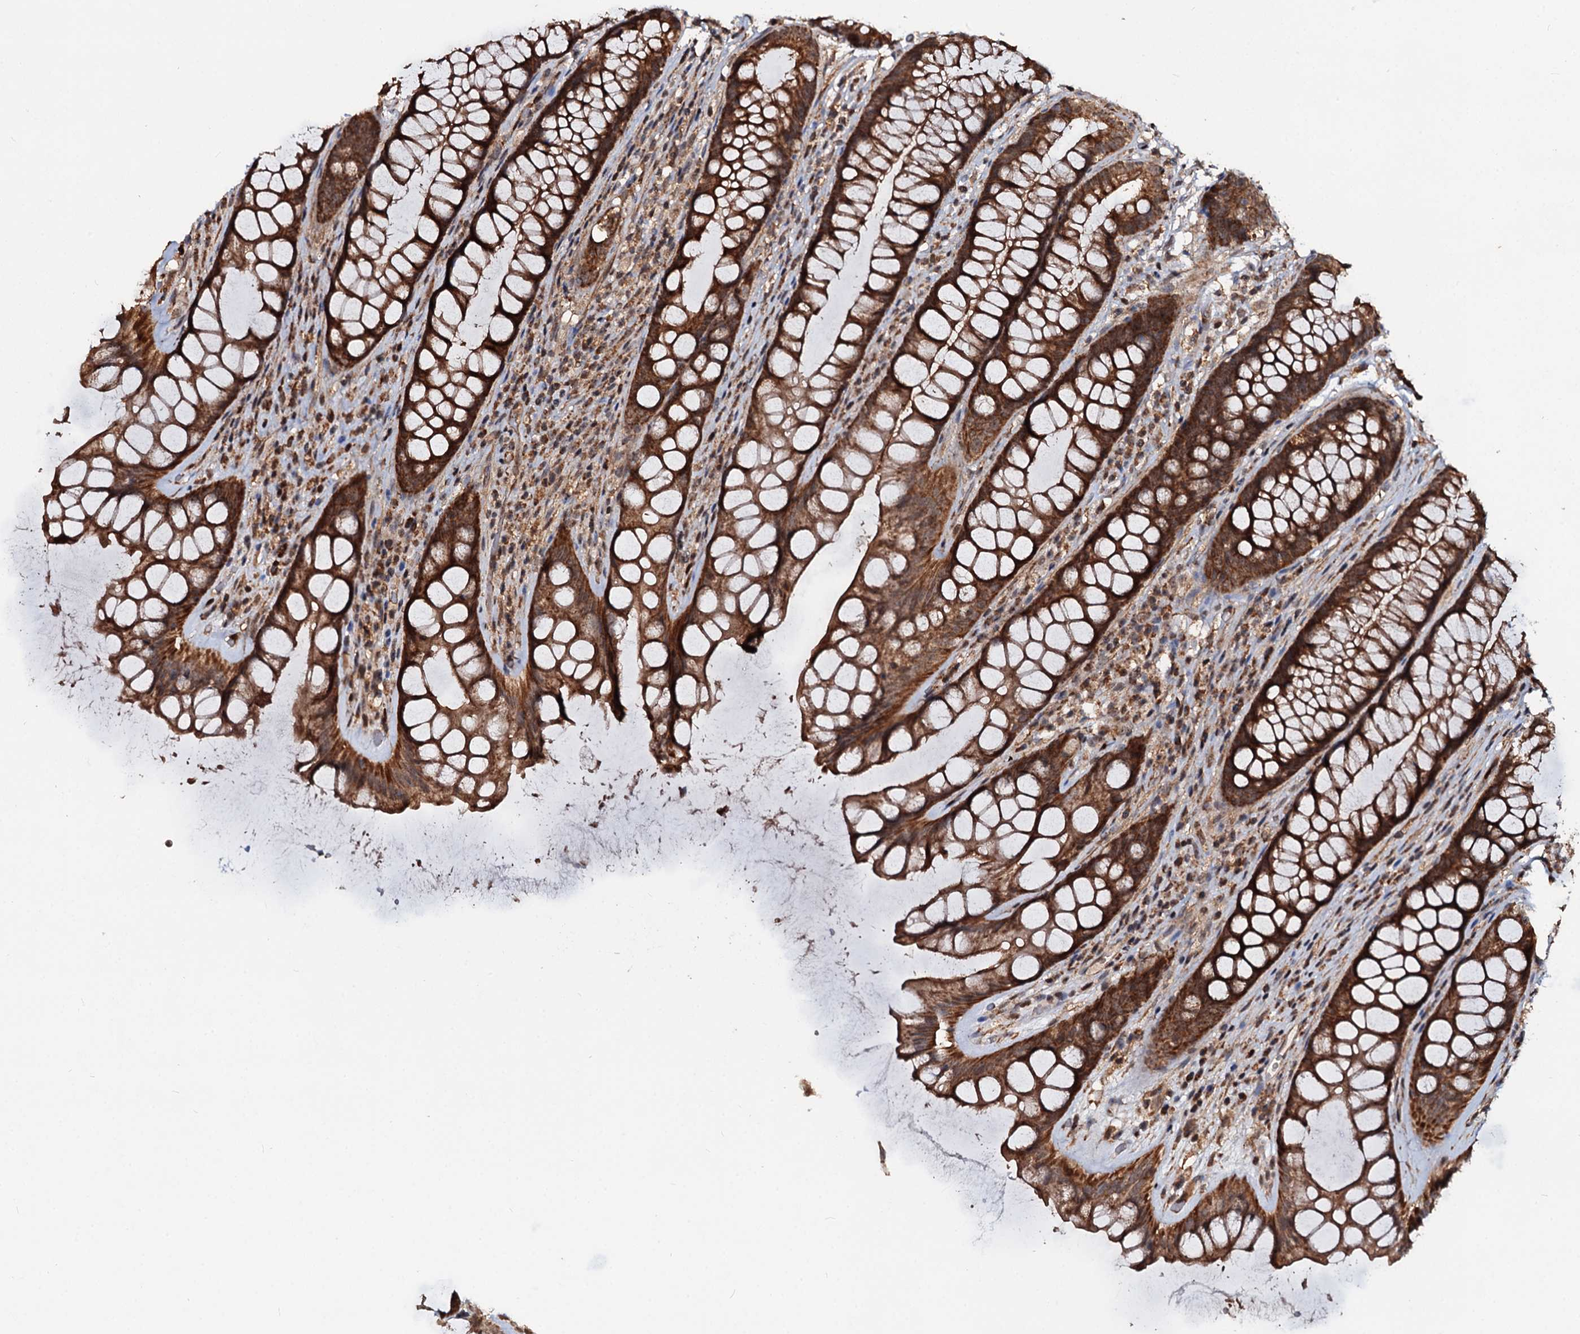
{"staining": {"intensity": "strong", "quantity": ">75%", "location": "cytoplasmic/membranous"}, "tissue": "rectum", "cell_type": "Glandular cells", "image_type": "normal", "snomed": [{"axis": "morphology", "description": "Normal tissue, NOS"}, {"axis": "topography", "description": "Rectum"}], "caption": "A micrograph showing strong cytoplasmic/membranous staining in about >75% of glandular cells in benign rectum, as visualized by brown immunohistochemical staining.", "gene": "CEP76", "patient": {"sex": "male", "age": 74}}